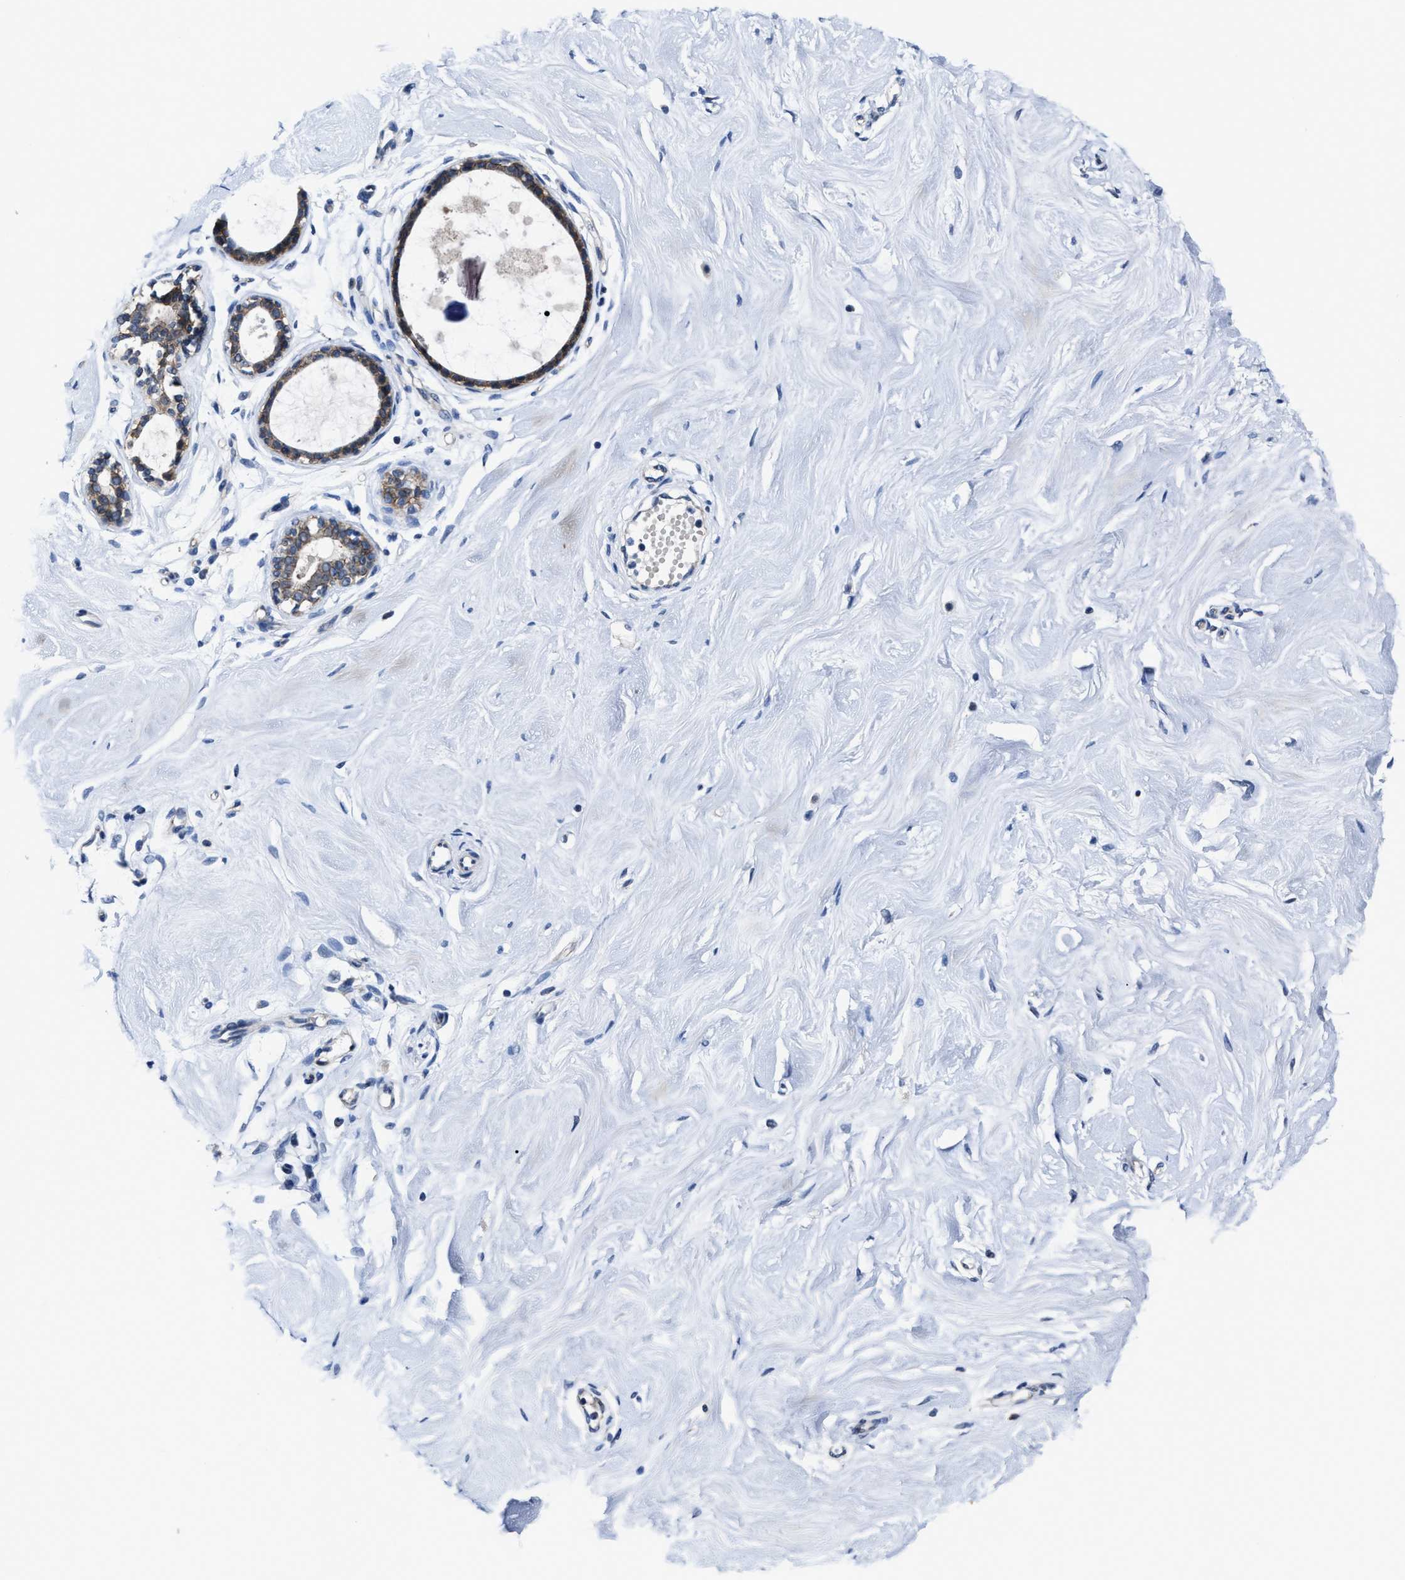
{"staining": {"intensity": "negative", "quantity": "none", "location": "none"}, "tissue": "breast", "cell_type": "Adipocytes", "image_type": "normal", "snomed": [{"axis": "morphology", "description": "Normal tissue, NOS"}, {"axis": "topography", "description": "Breast"}], "caption": "Immunohistochemistry photomicrograph of unremarkable human breast stained for a protein (brown), which displays no staining in adipocytes.", "gene": "GHITM", "patient": {"sex": "female", "age": 23}}